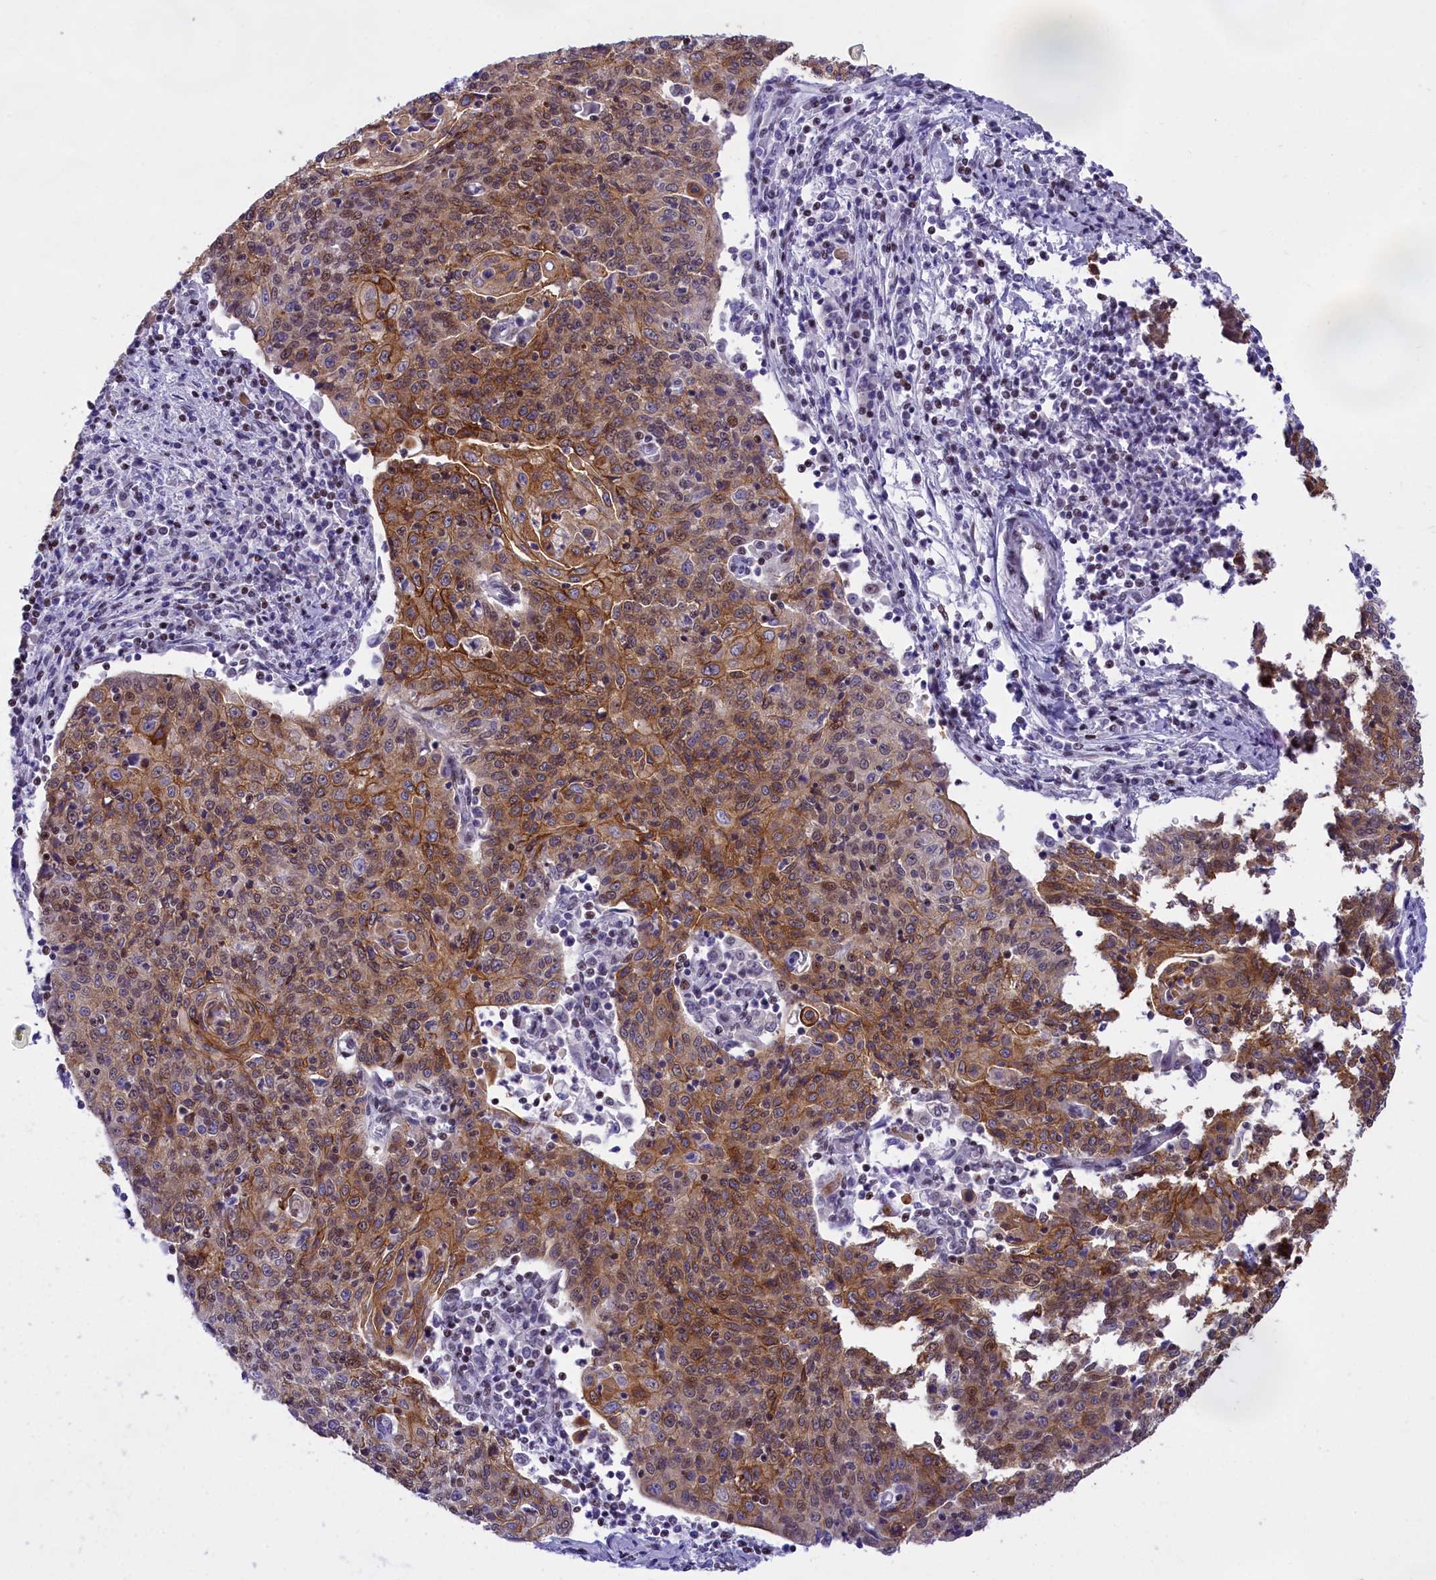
{"staining": {"intensity": "moderate", "quantity": ">75%", "location": "cytoplasmic/membranous,nuclear"}, "tissue": "cervical cancer", "cell_type": "Tumor cells", "image_type": "cancer", "snomed": [{"axis": "morphology", "description": "Squamous cell carcinoma, NOS"}, {"axis": "topography", "description": "Cervix"}], "caption": "Cervical cancer (squamous cell carcinoma) tissue demonstrates moderate cytoplasmic/membranous and nuclear expression in about >75% of tumor cells", "gene": "SPIRE2", "patient": {"sex": "female", "age": 48}}